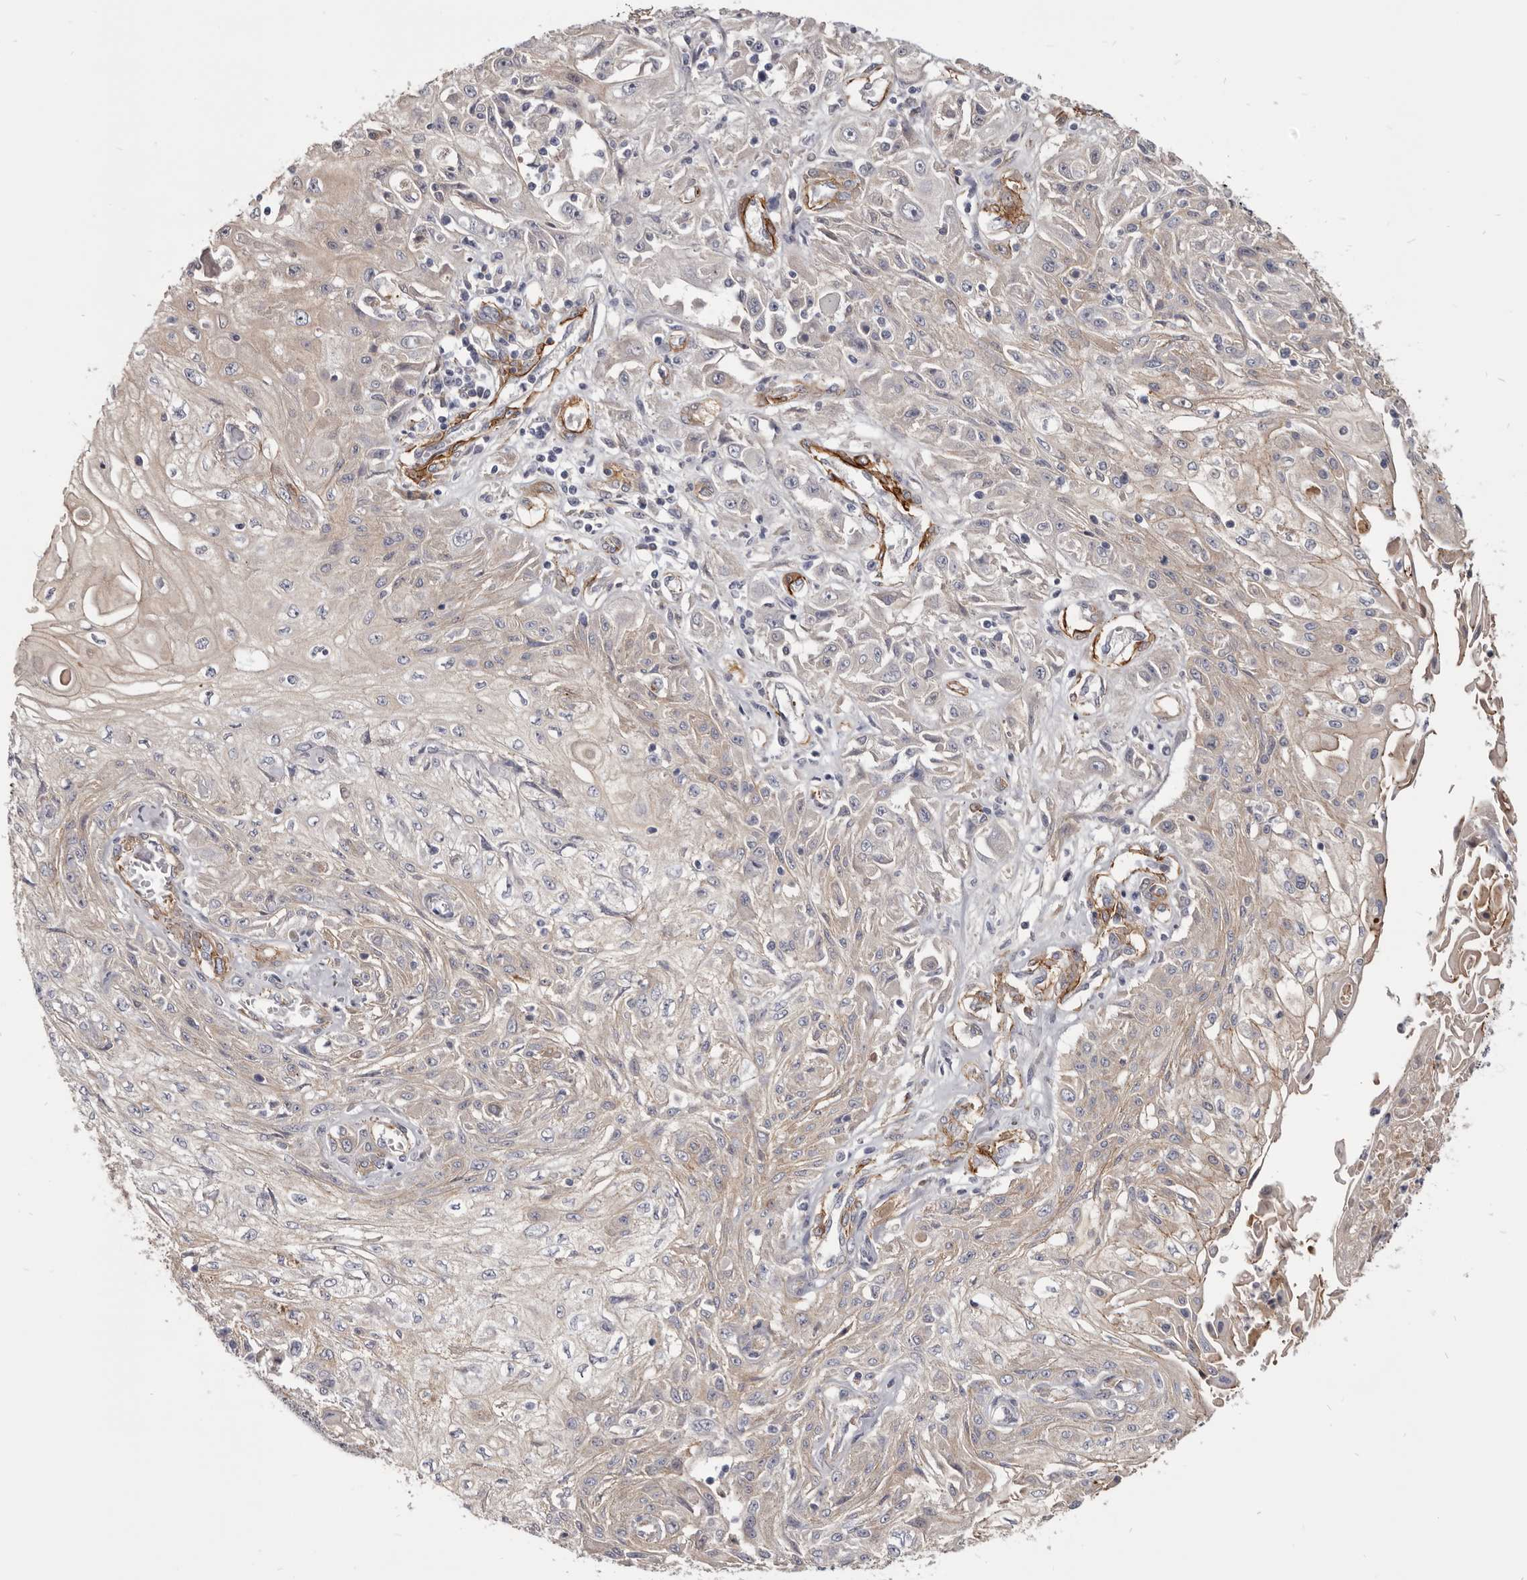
{"staining": {"intensity": "weak", "quantity": "<25%", "location": "cytoplasmic/membranous"}, "tissue": "skin cancer", "cell_type": "Tumor cells", "image_type": "cancer", "snomed": [{"axis": "morphology", "description": "Squamous cell carcinoma, NOS"}, {"axis": "morphology", "description": "Squamous cell carcinoma, metastatic, NOS"}, {"axis": "topography", "description": "Skin"}, {"axis": "topography", "description": "Lymph node"}], "caption": "This is a photomicrograph of IHC staining of metastatic squamous cell carcinoma (skin), which shows no positivity in tumor cells.", "gene": "CGN", "patient": {"sex": "male", "age": 75}}